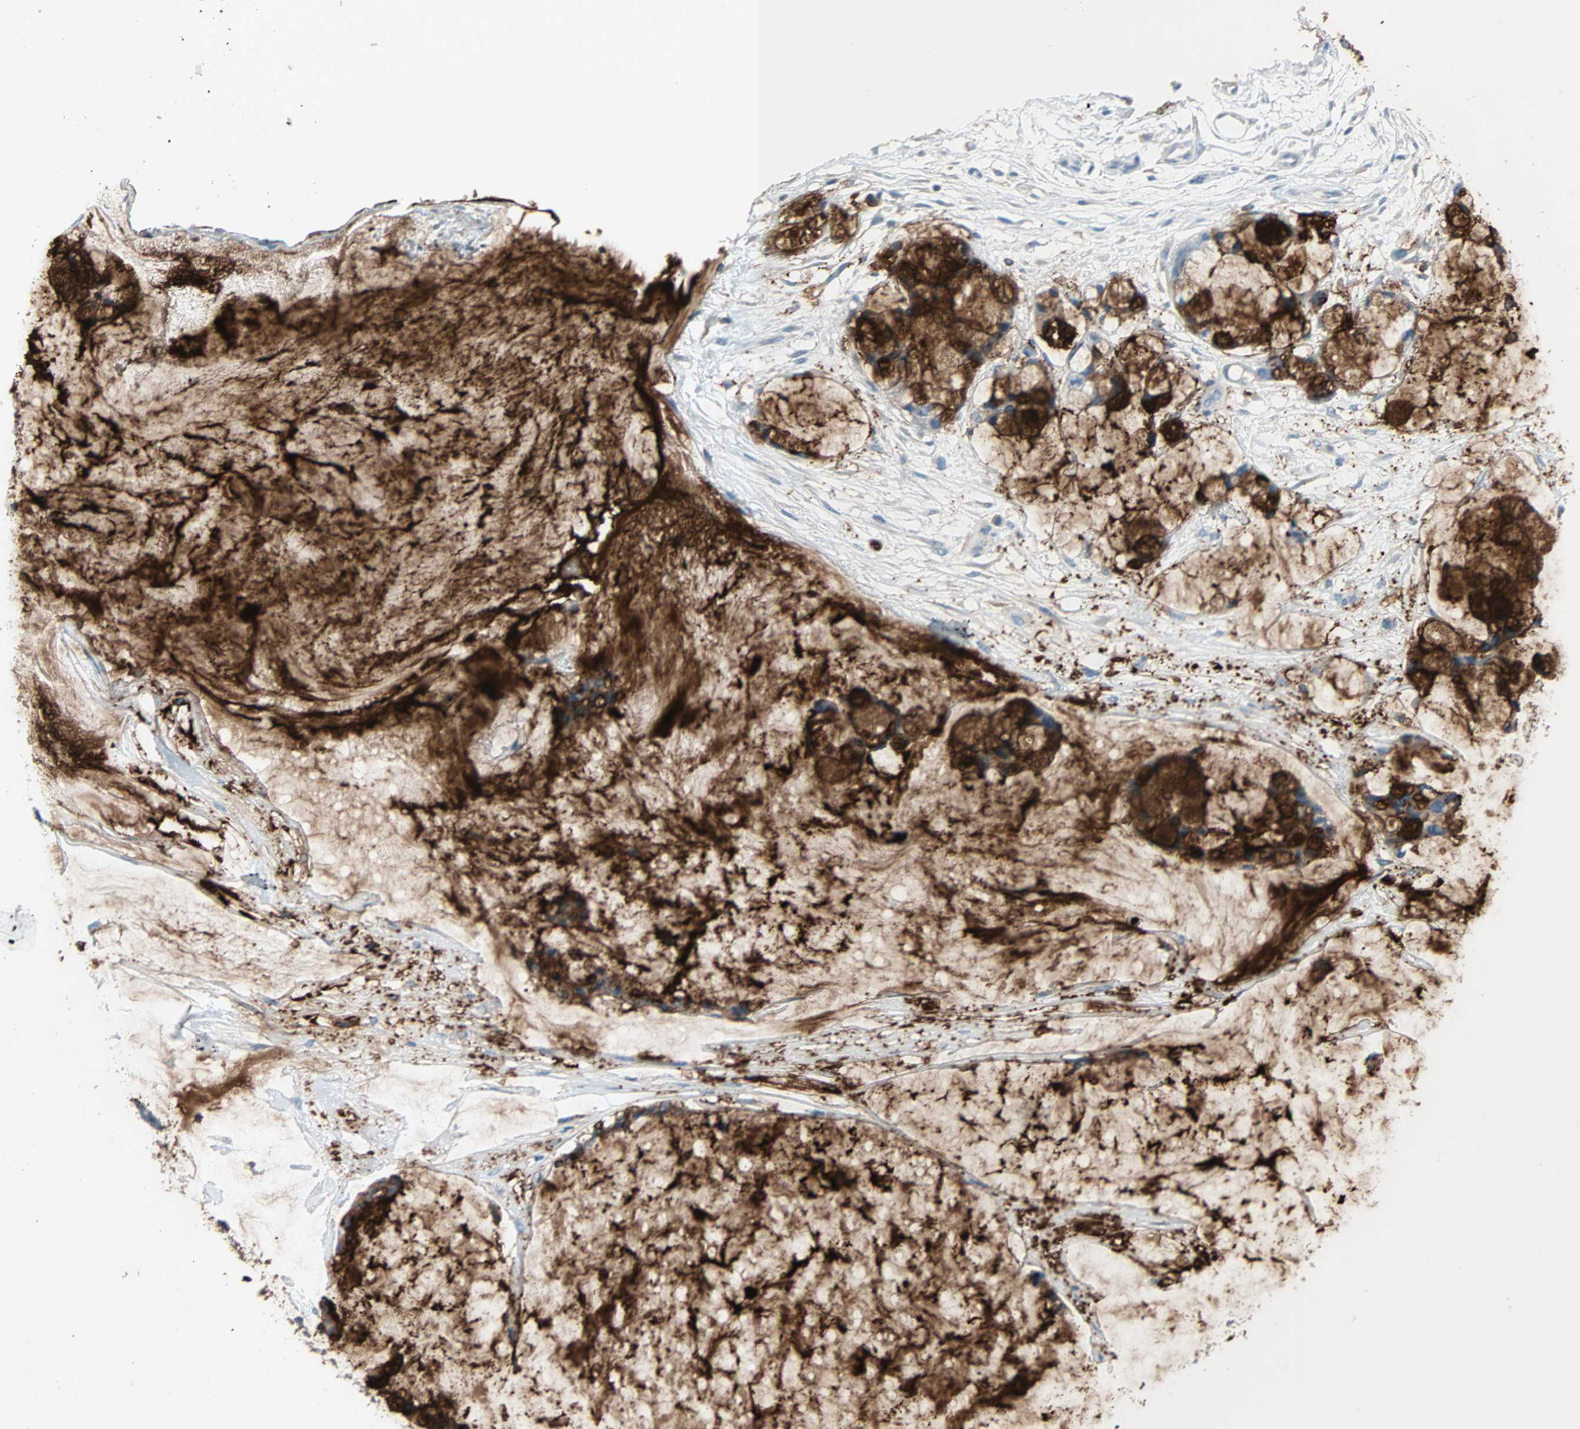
{"staining": {"intensity": "strong", "quantity": "25%-75%", "location": "cytoplasmic/membranous"}, "tissue": "ovarian cancer", "cell_type": "Tumor cells", "image_type": "cancer", "snomed": [{"axis": "morphology", "description": "Cystadenocarcinoma, mucinous, NOS"}, {"axis": "topography", "description": "Ovary"}], "caption": "Protein expression analysis of human ovarian mucinous cystadenocarcinoma reveals strong cytoplasmic/membranous positivity in approximately 25%-75% of tumor cells.", "gene": "CLEC4A", "patient": {"sex": "female", "age": 39}}